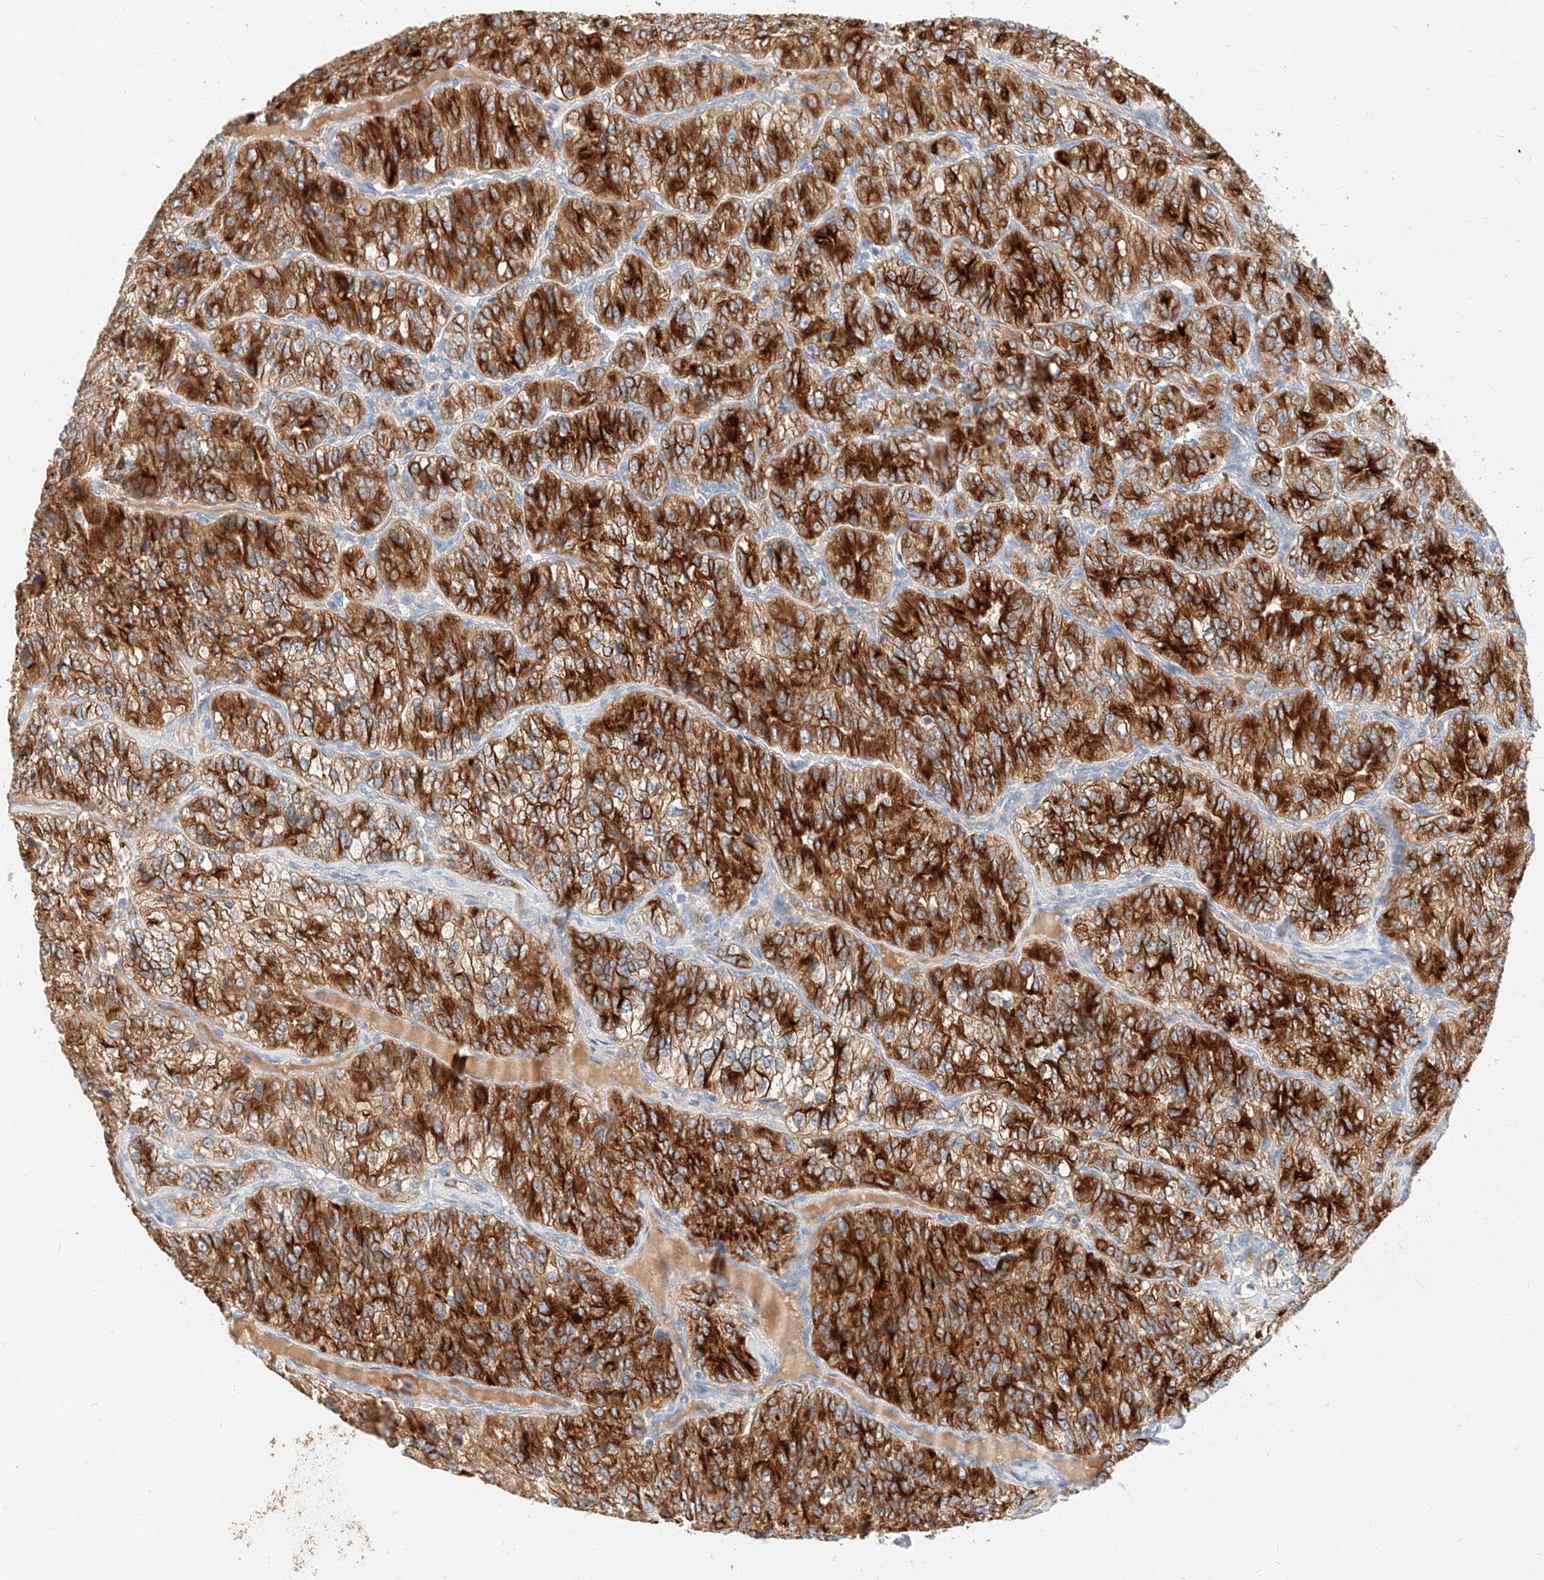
{"staining": {"intensity": "strong", "quantity": ">75%", "location": "cytoplasmic/membranous"}, "tissue": "renal cancer", "cell_type": "Tumor cells", "image_type": "cancer", "snomed": [{"axis": "morphology", "description": "Adenocarcinoma, NOS"}, {"axis": "topography", "description": "Kidney"}], "caption": "Immunohistochemistry histopathology image of human renal cancer (adenocarcinoma) stained for a protein (brown), which demonstrates high levels of strong cytoplasmic/membranous staining in about >75% of tumor cells.", "gene": "MAP7", "patient": {"sex": "female", "age": 63}}